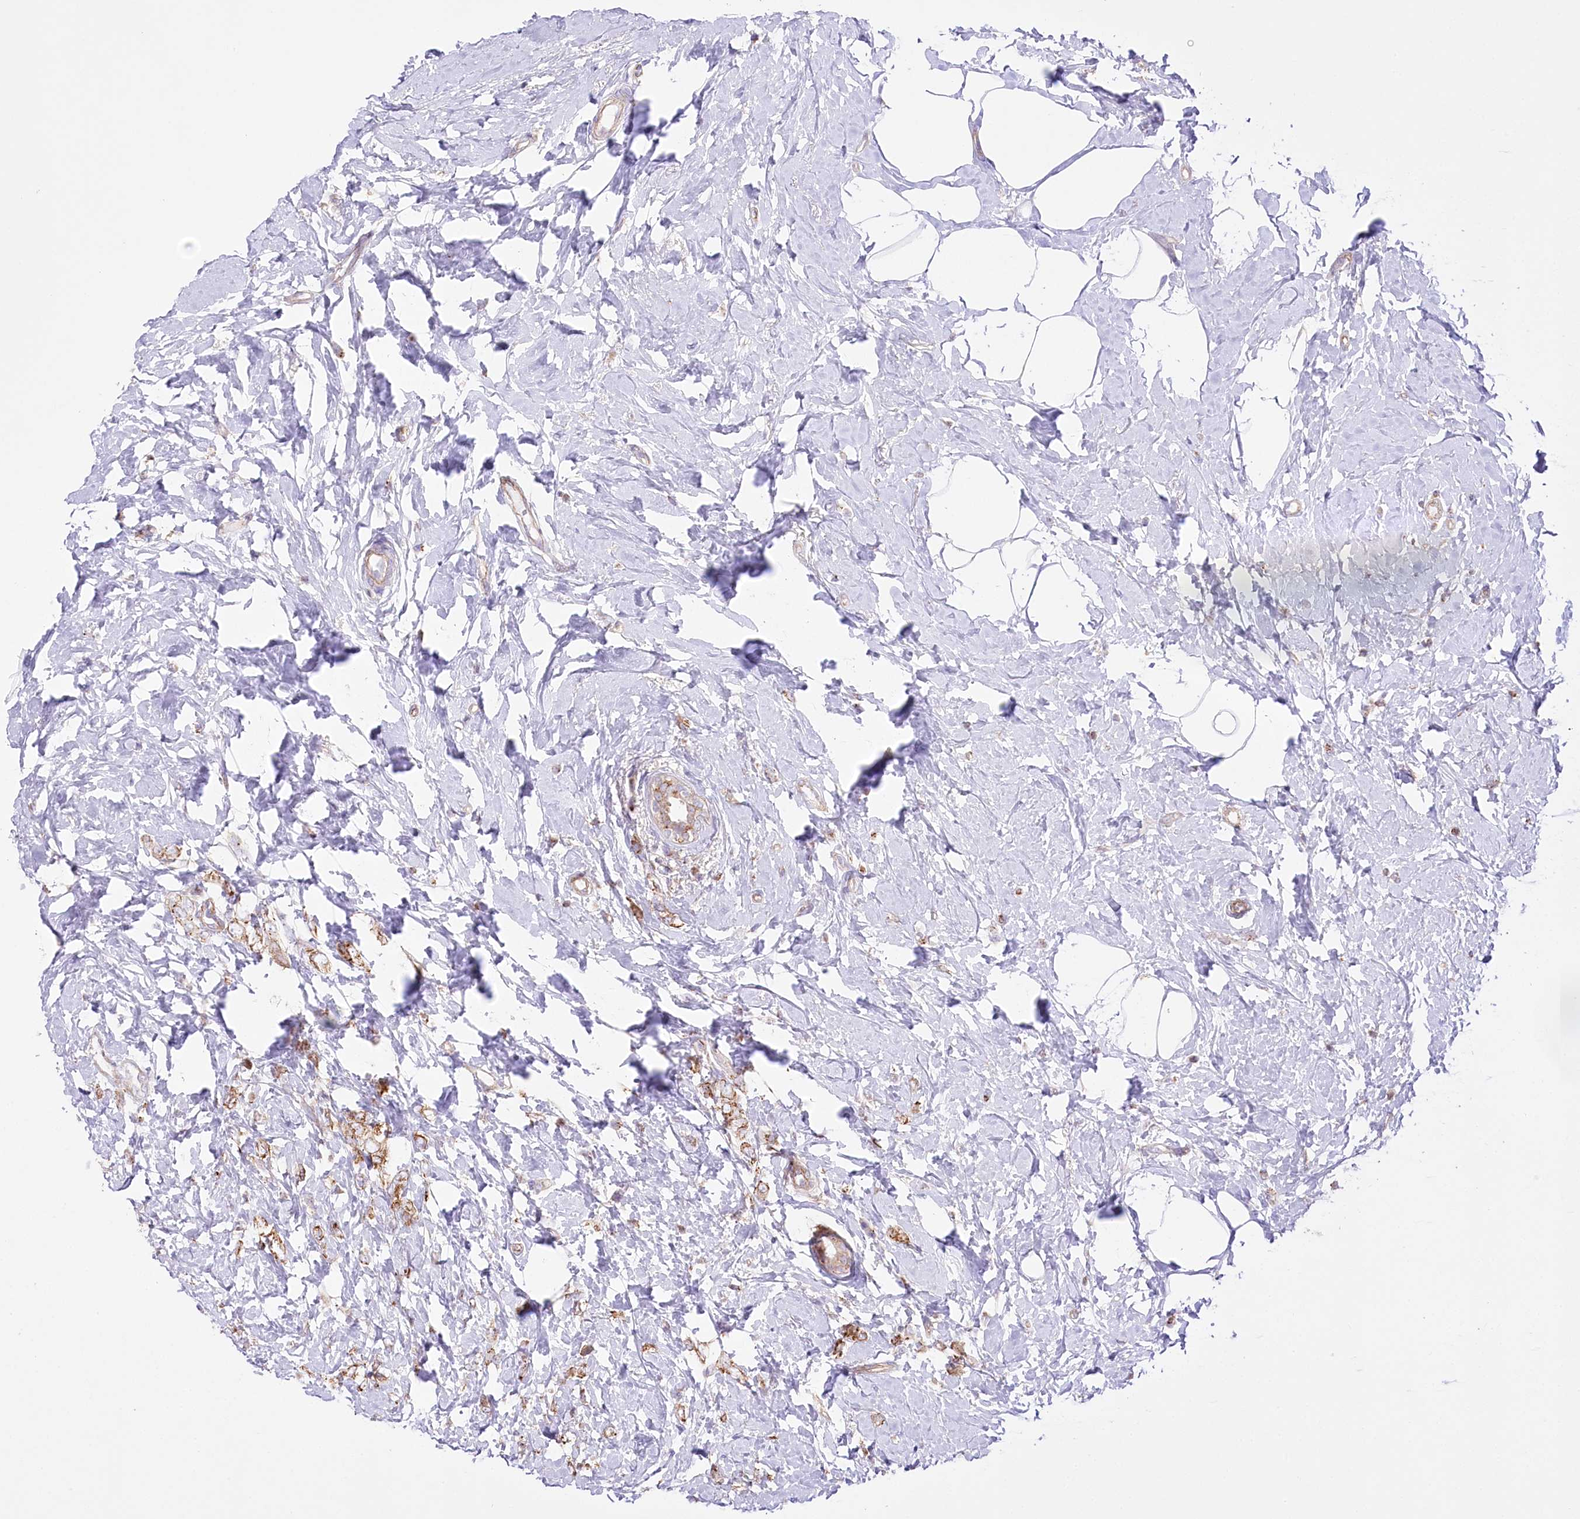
{"staining": {"intensity": "moderate", "quantity": ">75%", "location": "cytoplasmic/membranous"}, "tissue": "breast cancer", "cell_type": "Tumor cells", "image_type": "cancer", "snomed": [{"axis": "morphology", "description": "Lobular carcinoma"}, {"axis": "topography", "description": "Breast"}], "caption": "Protein positivity by immunohistochemistry demonstrates moderate cytoplasmic/membranous positivity in about >75% of tumor cells in breast lobular carcinoma.", "gene": "FAM216A", "patient": {"sex": "female", "age": 47}}